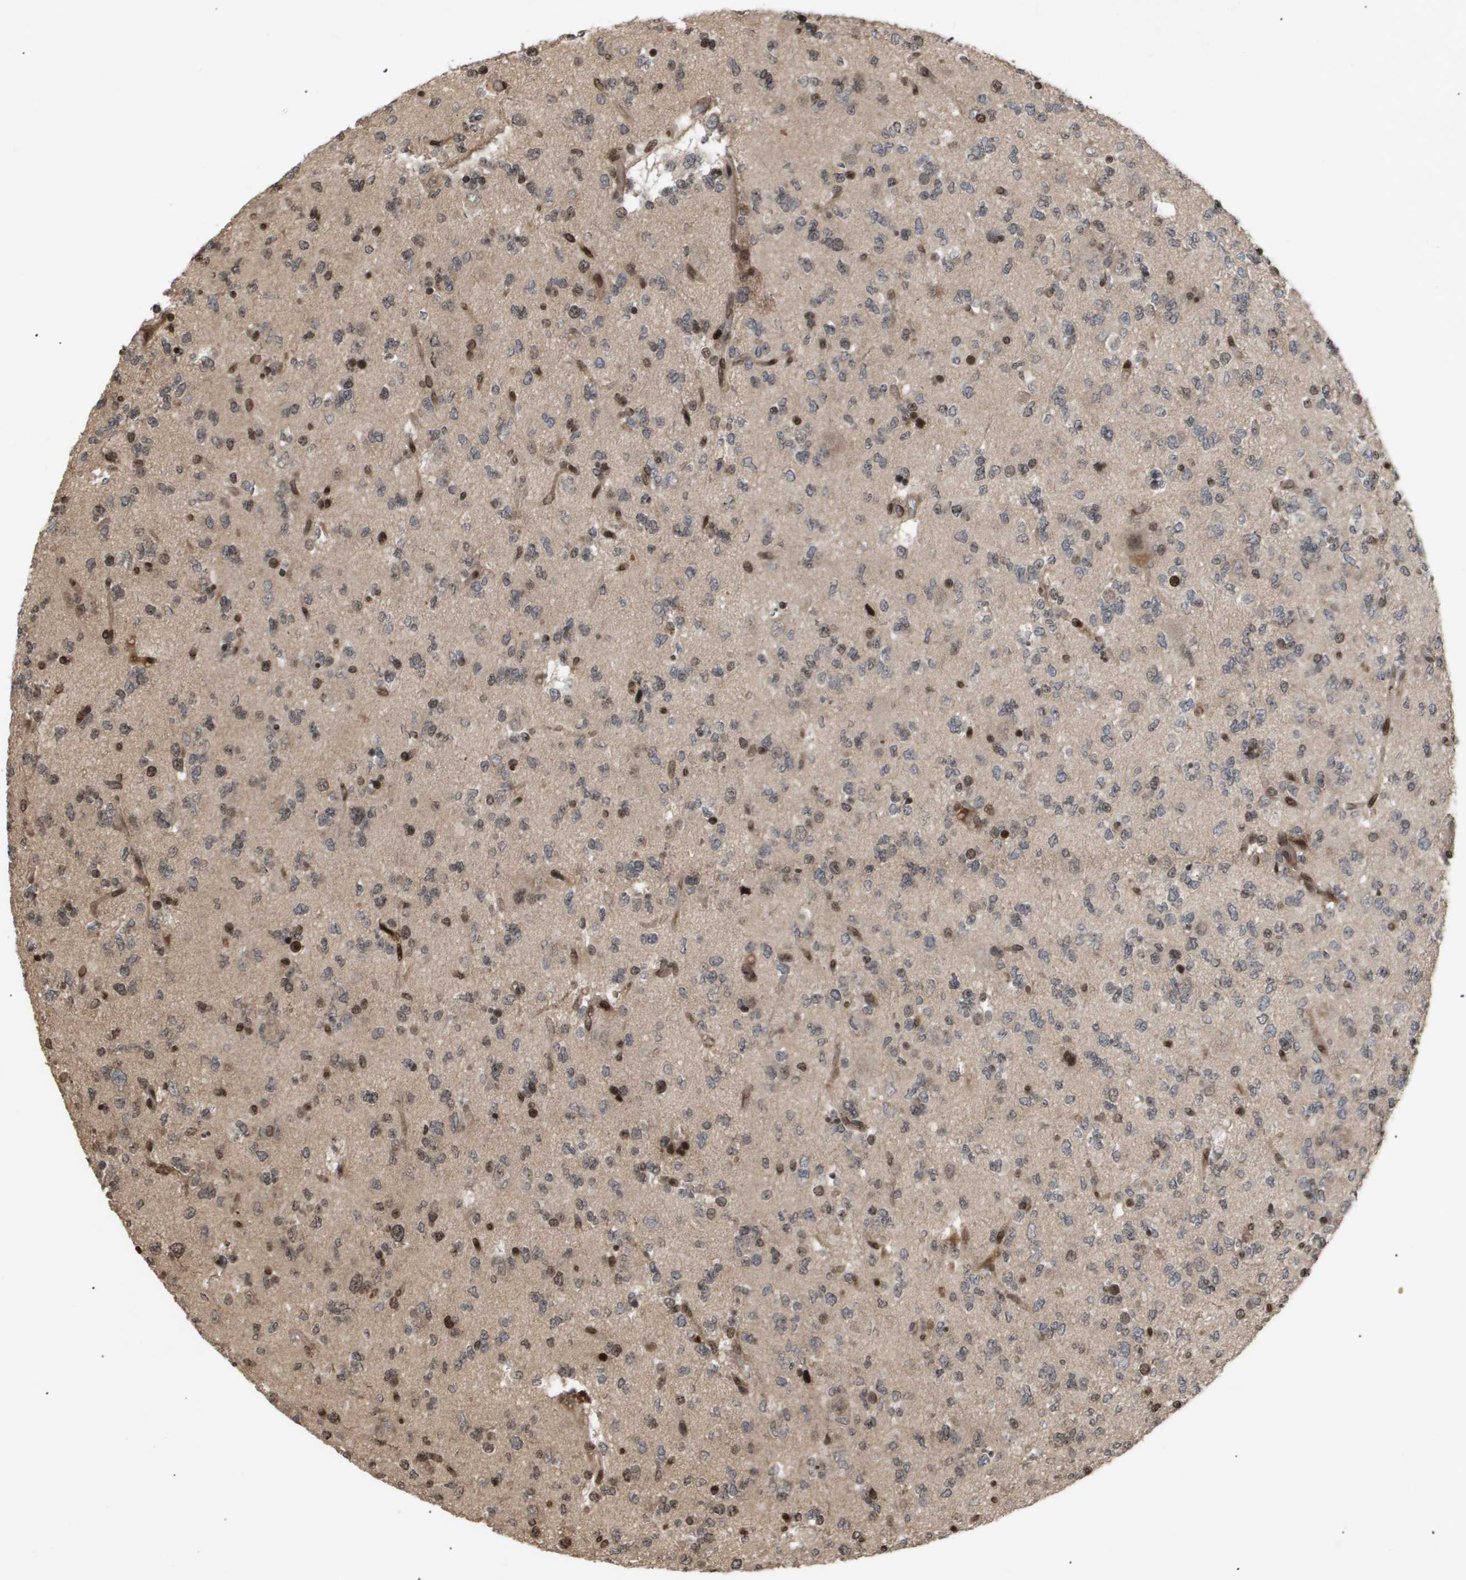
{"staining": {"intensity": "moderate", "quantity": "25%-75%", "location": "cytoplasmic/membranous,nuclear"}, "tissue": "glioma", "cell_type": "Tumor cells", "image_type": "cancer", "snomed": [{"axis": "morphology", "description": "Glioma, malignant, Low grade"}, {"axis": "topography", "description": "Brain"}], "caption": "Brown immunohistochemical staining in human malignant low-grade glioma demonstrates moderate cytoplasmic/membranous and nuclear staining in approximately 25%-75% of tumor cells.", "gene": "HSPA6", "patient": {"sex": "male", "age": 38}}